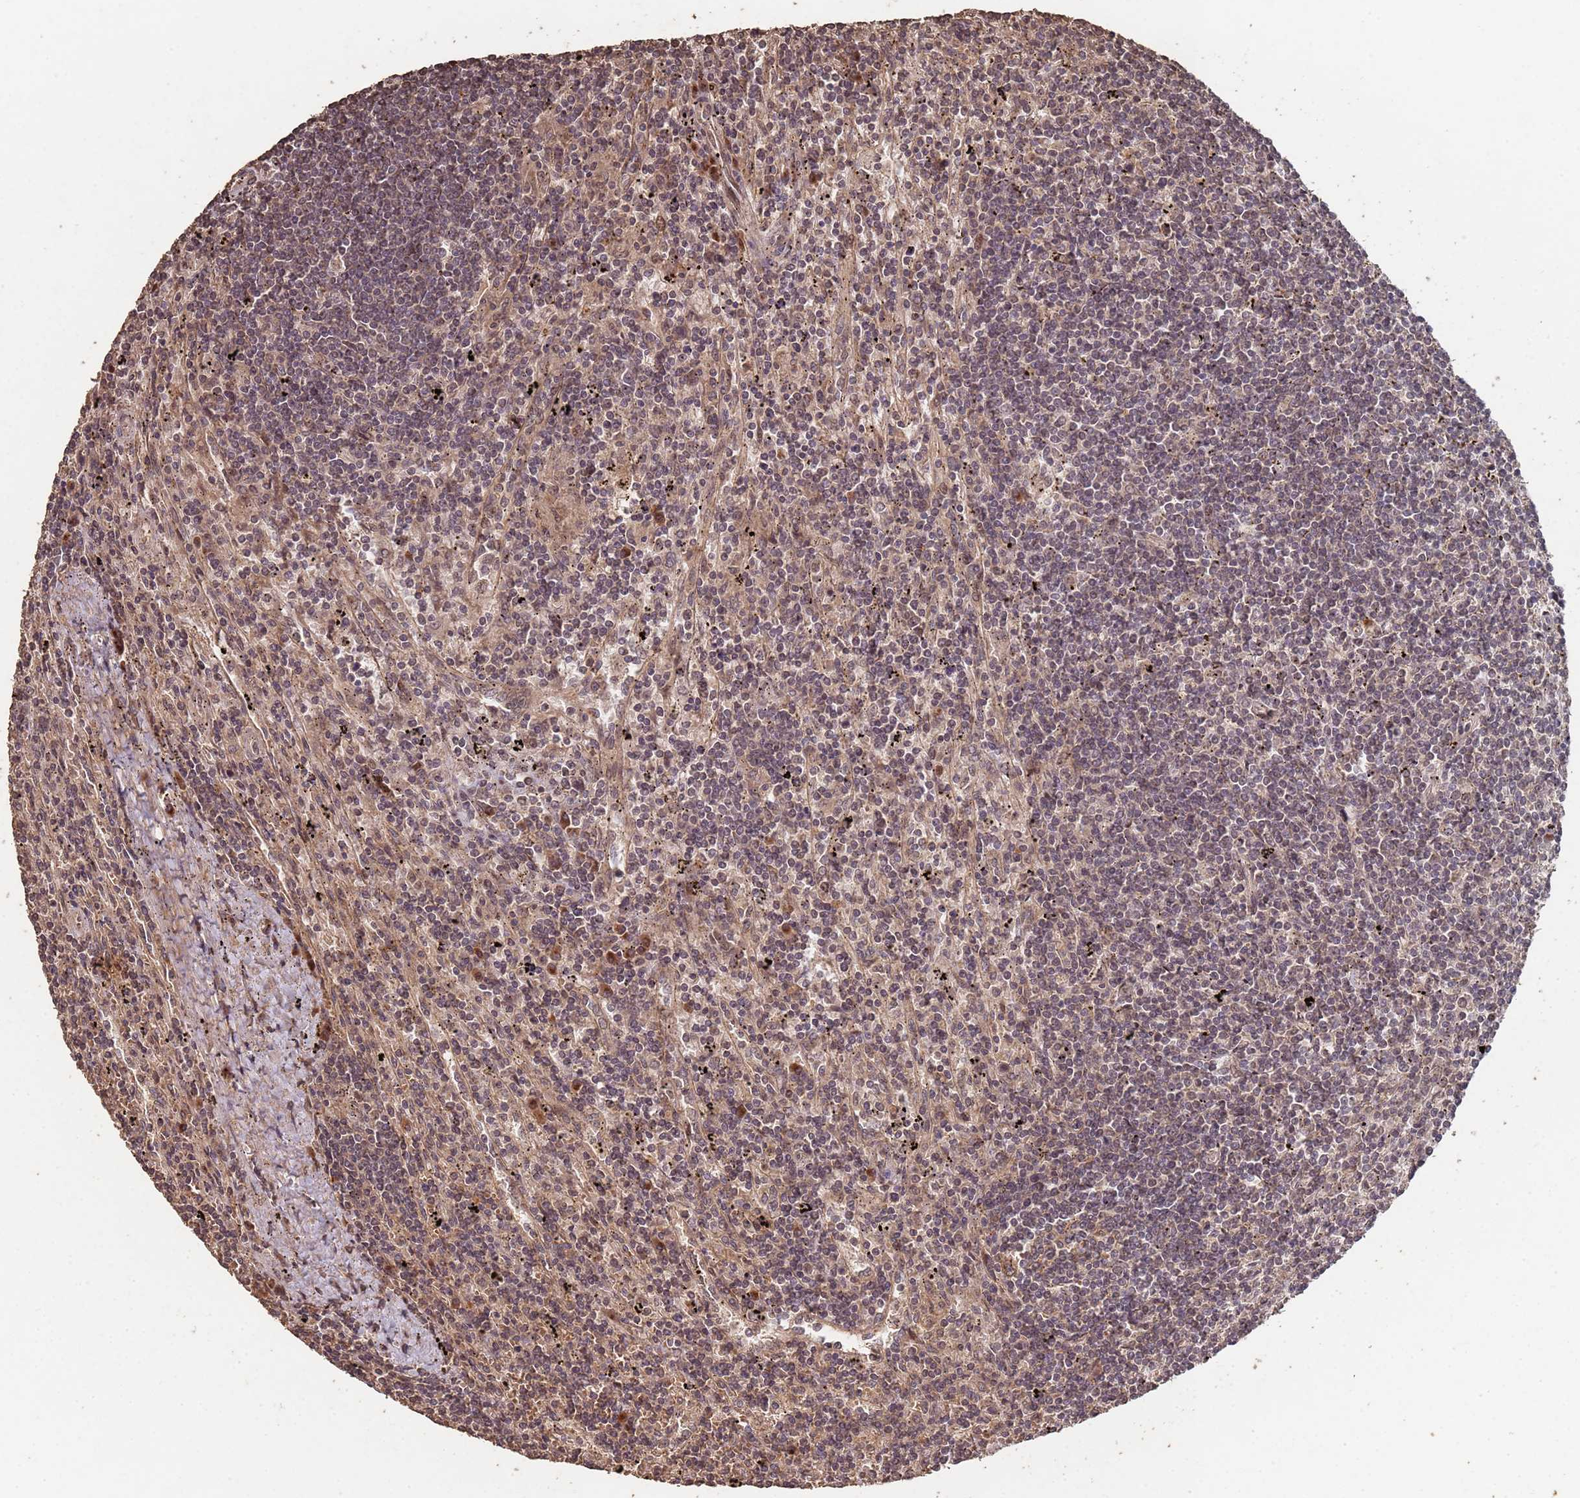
{"staining": {"intensity": "weak", "quantity": "25%-75%", "location": "nuclear"}, "tissue": "lymphoma", "cell_type": "Tumor cells", "image_type": "cancer", "snomed": [{"axis": "morphology", "description": "Malignant lymphoma, non-Hodgkin's type, Low grade"}, {"axis": "topography", "description": "Spleen"}], "caption": "DAB immunohistochemical staining of human malignant lymphoma, non-Hodgkin's type (low-grade) displays weak nuclear protein expression in about 25%-75% of tumor cells. The staining is performed using DAB (3,3'-diaminobenzidine) brown chromogen to label protein expression. The nuclei are counter-stained blue using hematoxylin.", "gene": "FRAT1", "patient": {"sex": "male", "age": 76}}